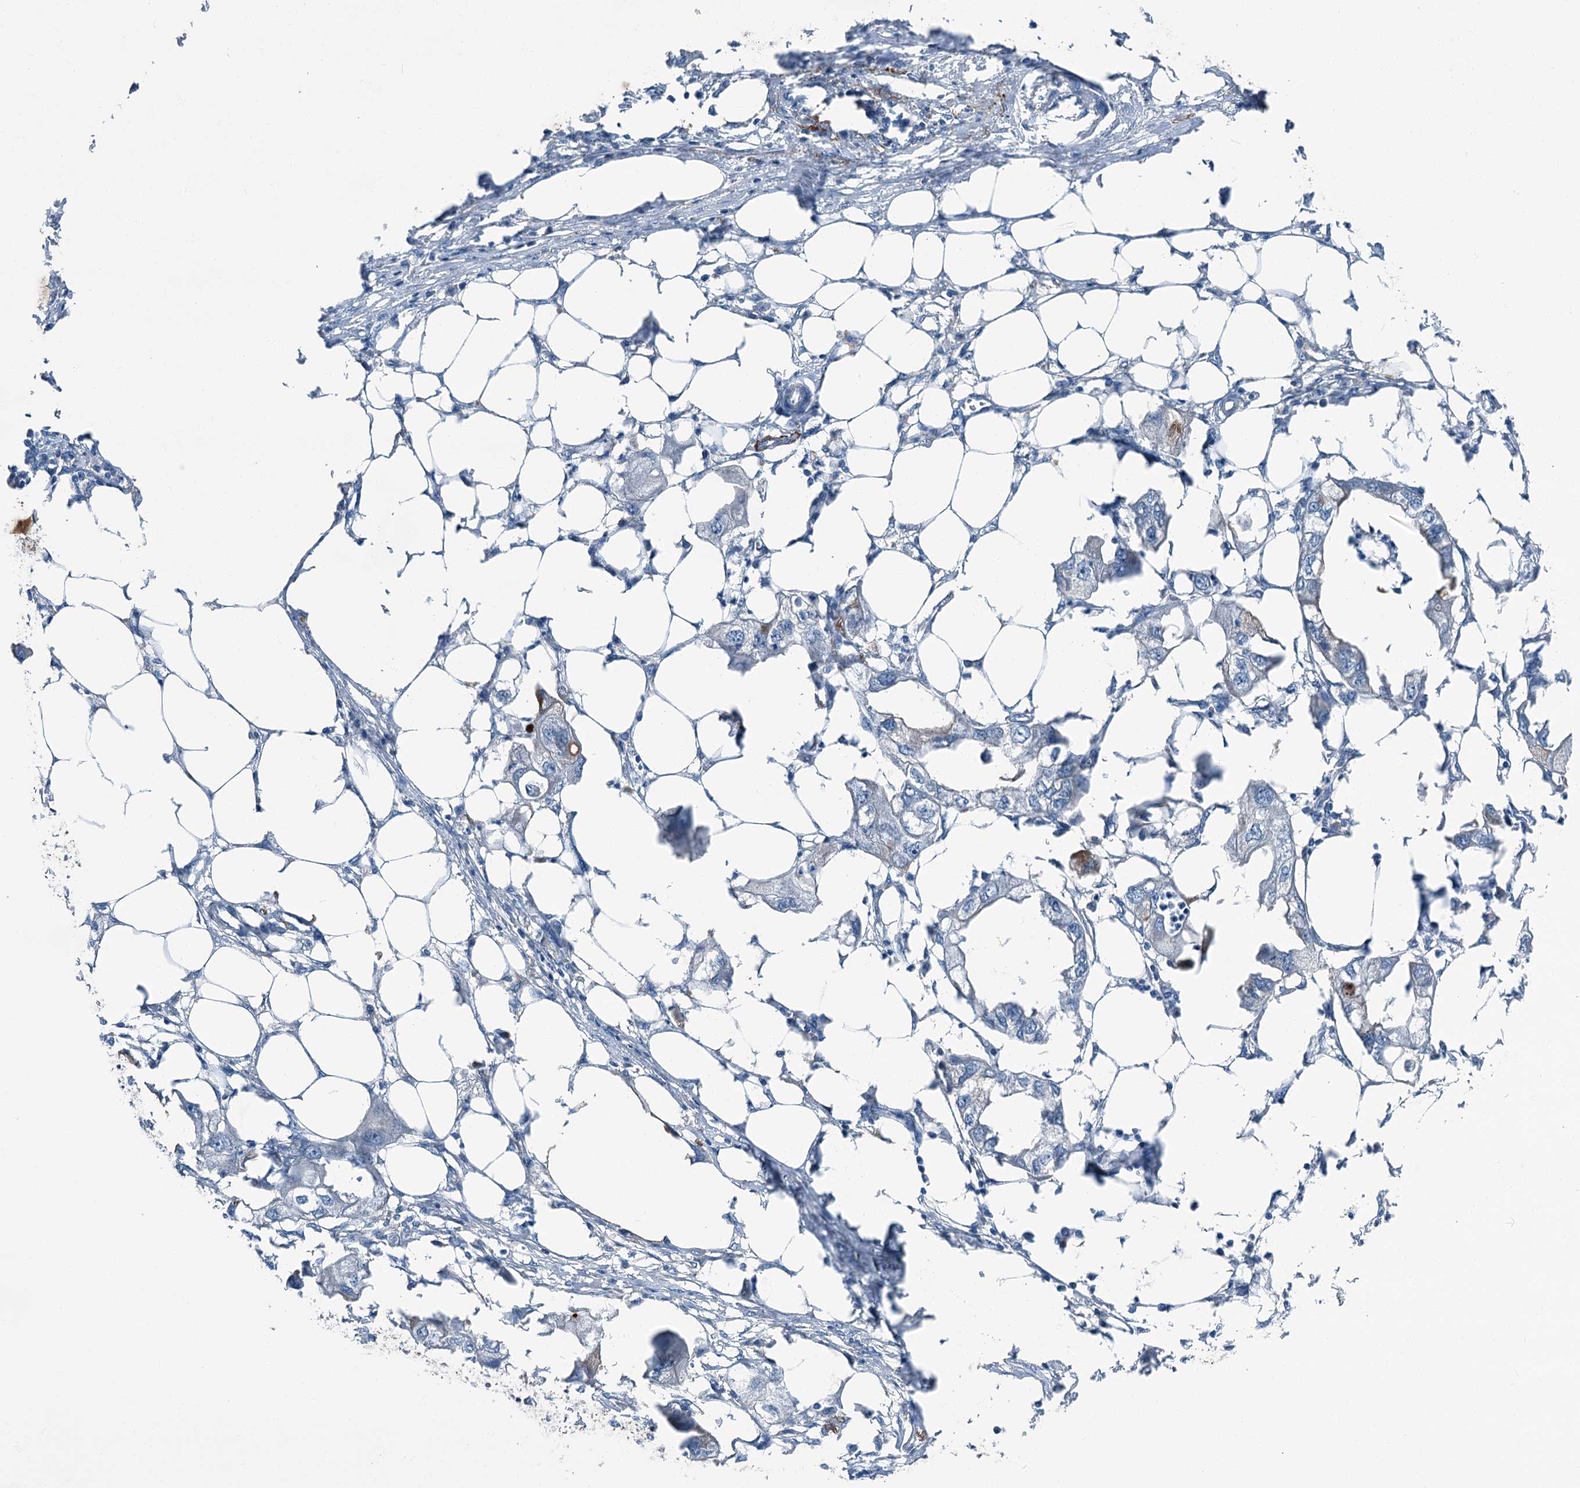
{"staining": {"intensity": "negative", "quantity": "none", "location": "none"}, "tissue": "endometrial cancer", "cell_type": "Tumor cells", "image_type": "cancer", "snomed": [{"axis": "morphology", "description": "Adenocarcinoma, NOS"}, {"axis": "morphology", "description": "Adenocarcinoma, metastatic, NOS"}, {"axis": "topography", "description": "Adipose tissue"}, {"axis": "topography", "description": "Endometrium"}], "caption": "IHC image of neoplastic tissue: endometrial adenocarcinoma stained with DAB shows no significant protein expression in tumor cells.", "gene": "AXL", "patient": {"sex": "female", "age": 67}}